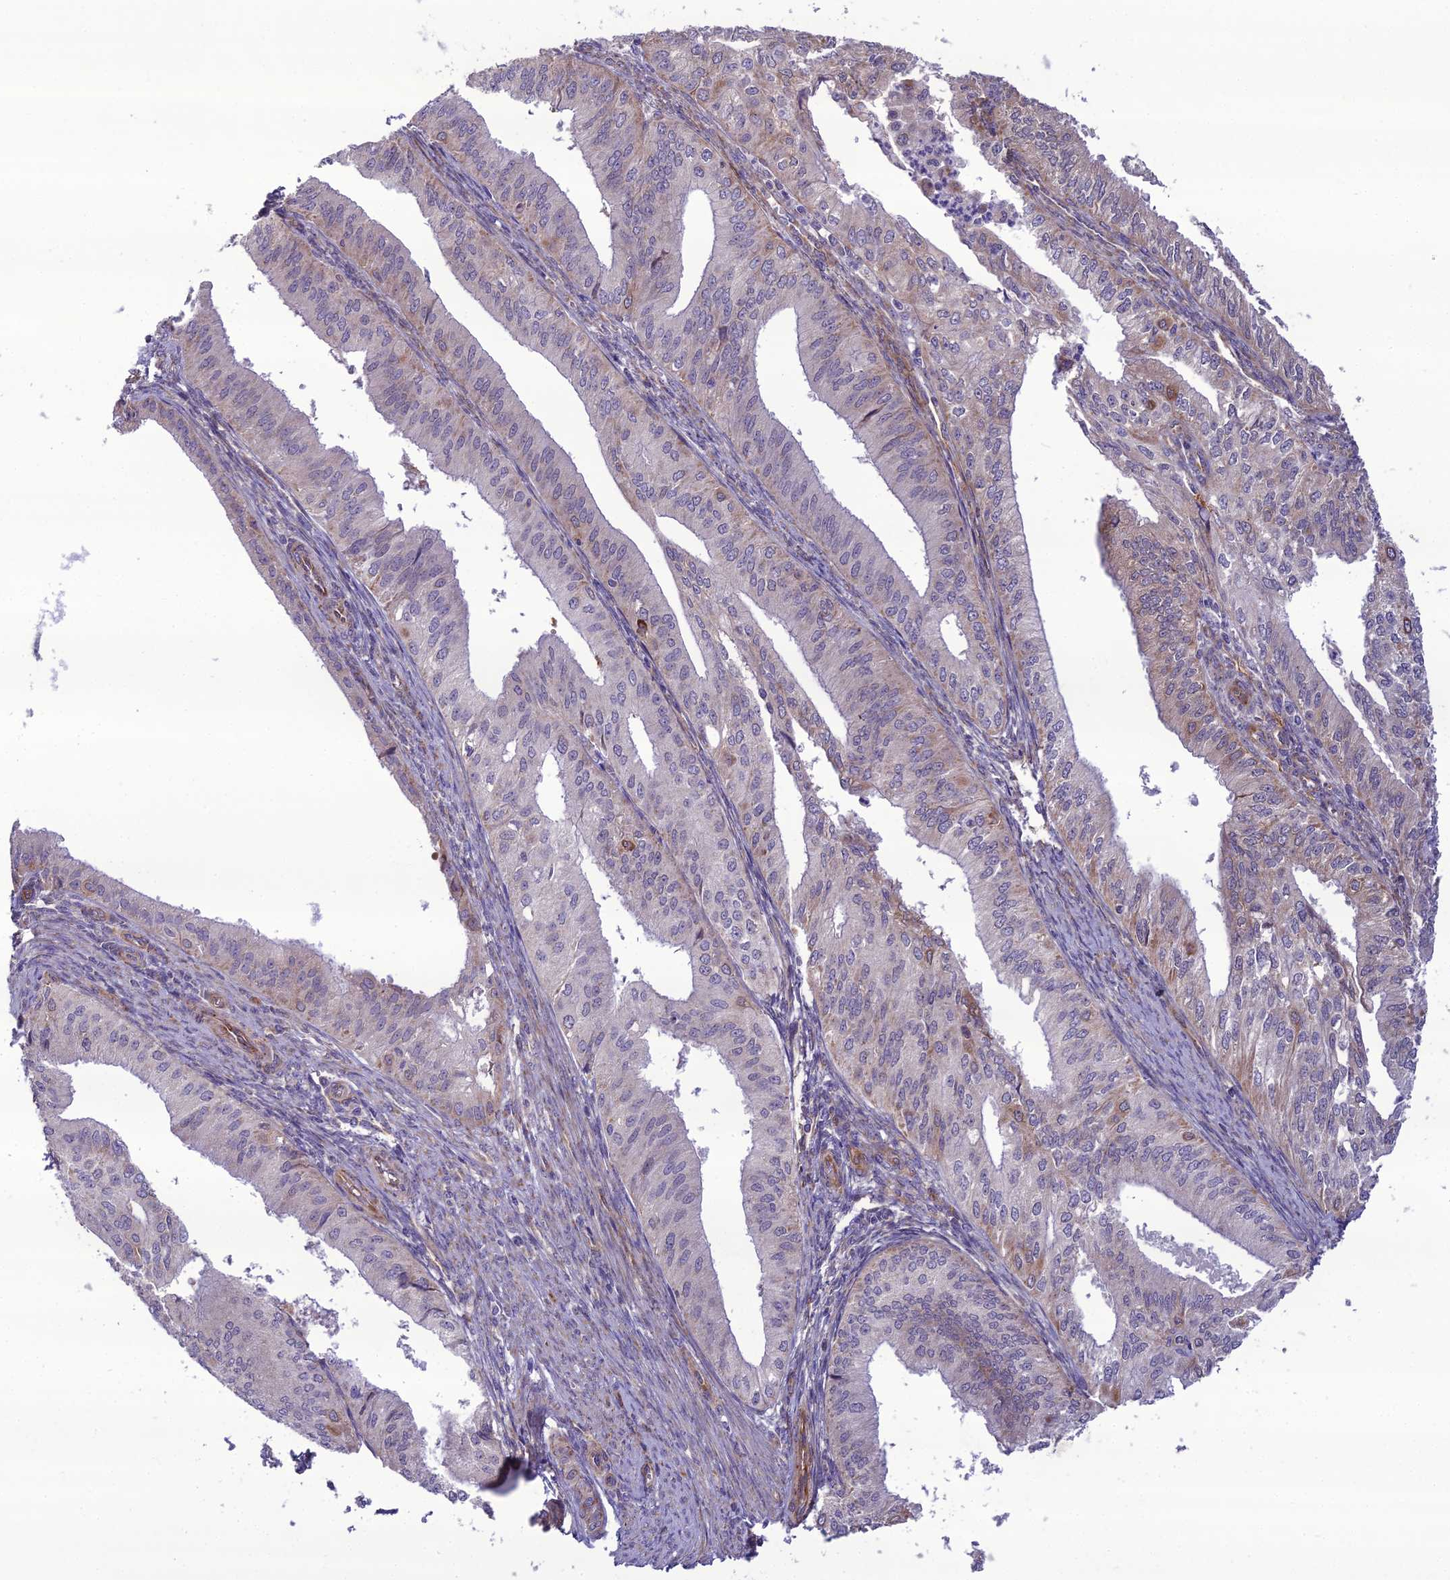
{"staining": {"intensity": "weak", "quantity": "<25%", "location": "cytoplasmic/membranous"}, "tissue": "endometrial cancer", "cell_type": "Tumor cells", "image_type": "cancer", "snomed": [{"axis": "morphology", "description": "Adenocarcinoma, NOS"}, {"axis": "topography", "description": "Endometrium"}], "caption": "High power microscopy micrograph of an IHC photomicrograph of endometrial adenocarcinoma, revealing no significant expression in tumor cells. (DAB (3,3'-diaminobenzidine) immunohistochemistry, high magnification).", "gene": "NODAL", "patient": {"sex": "female", "age": 50}}